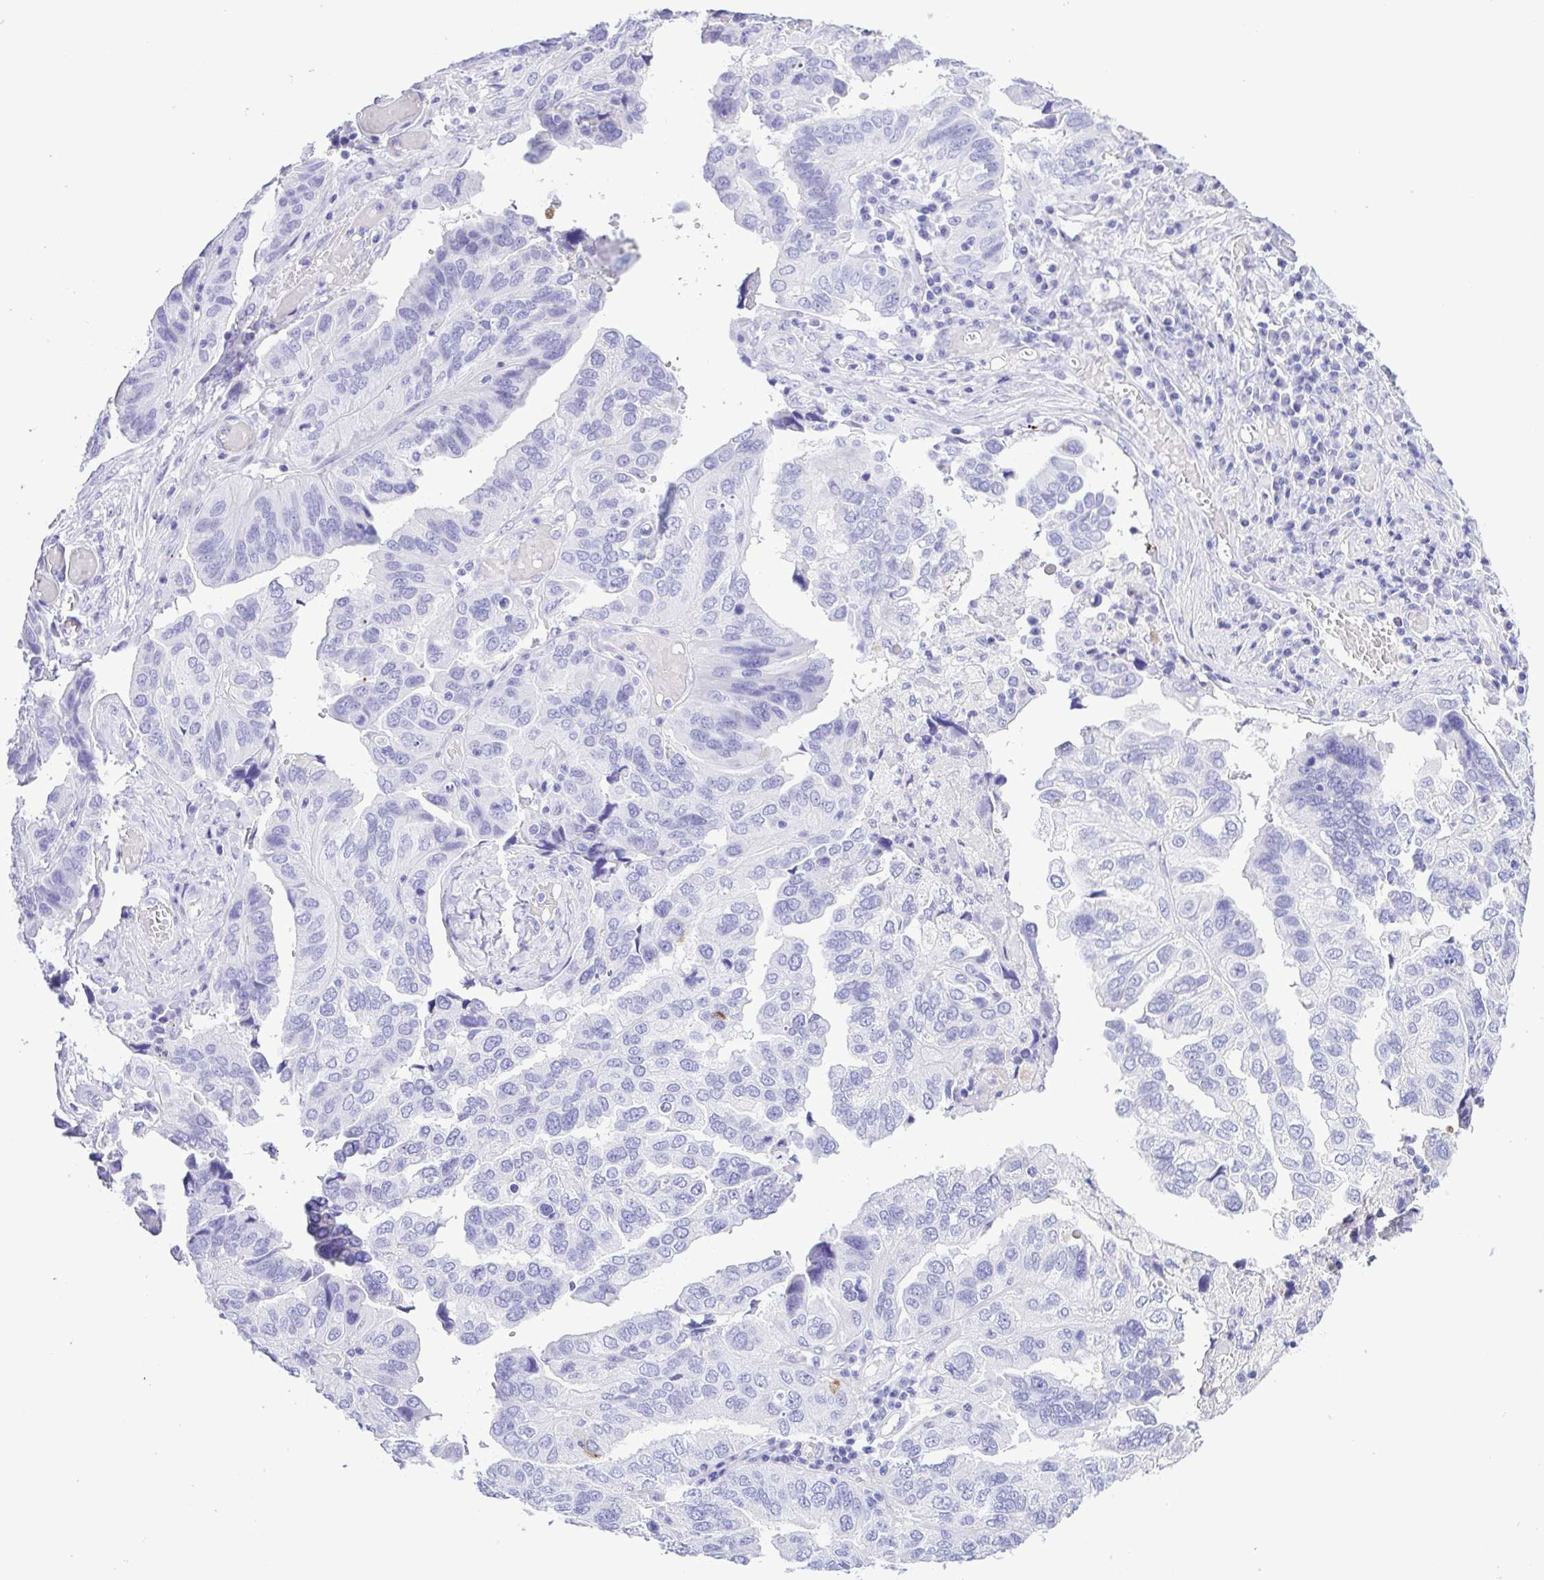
{"staining": {"intensity": "negative", "quantity": "none", "location": "none"}, "tissue": "ovarian cancer", "cell_type": "Tumor cells", "image_type": "cancer", "snomed": [{"axis": "morphology", "description": "Cystadenocarcinoma, serous, NOS"}, {"axis": "topography", "description": "Ovary"}], "caption": "Immunohistochemistry (IHC) of serous cystadenocarcinoma (ovarian) displays no staining in tumor cells.", "gene": "OVGP1", "patient": {"sex": "female", "age": 79}}